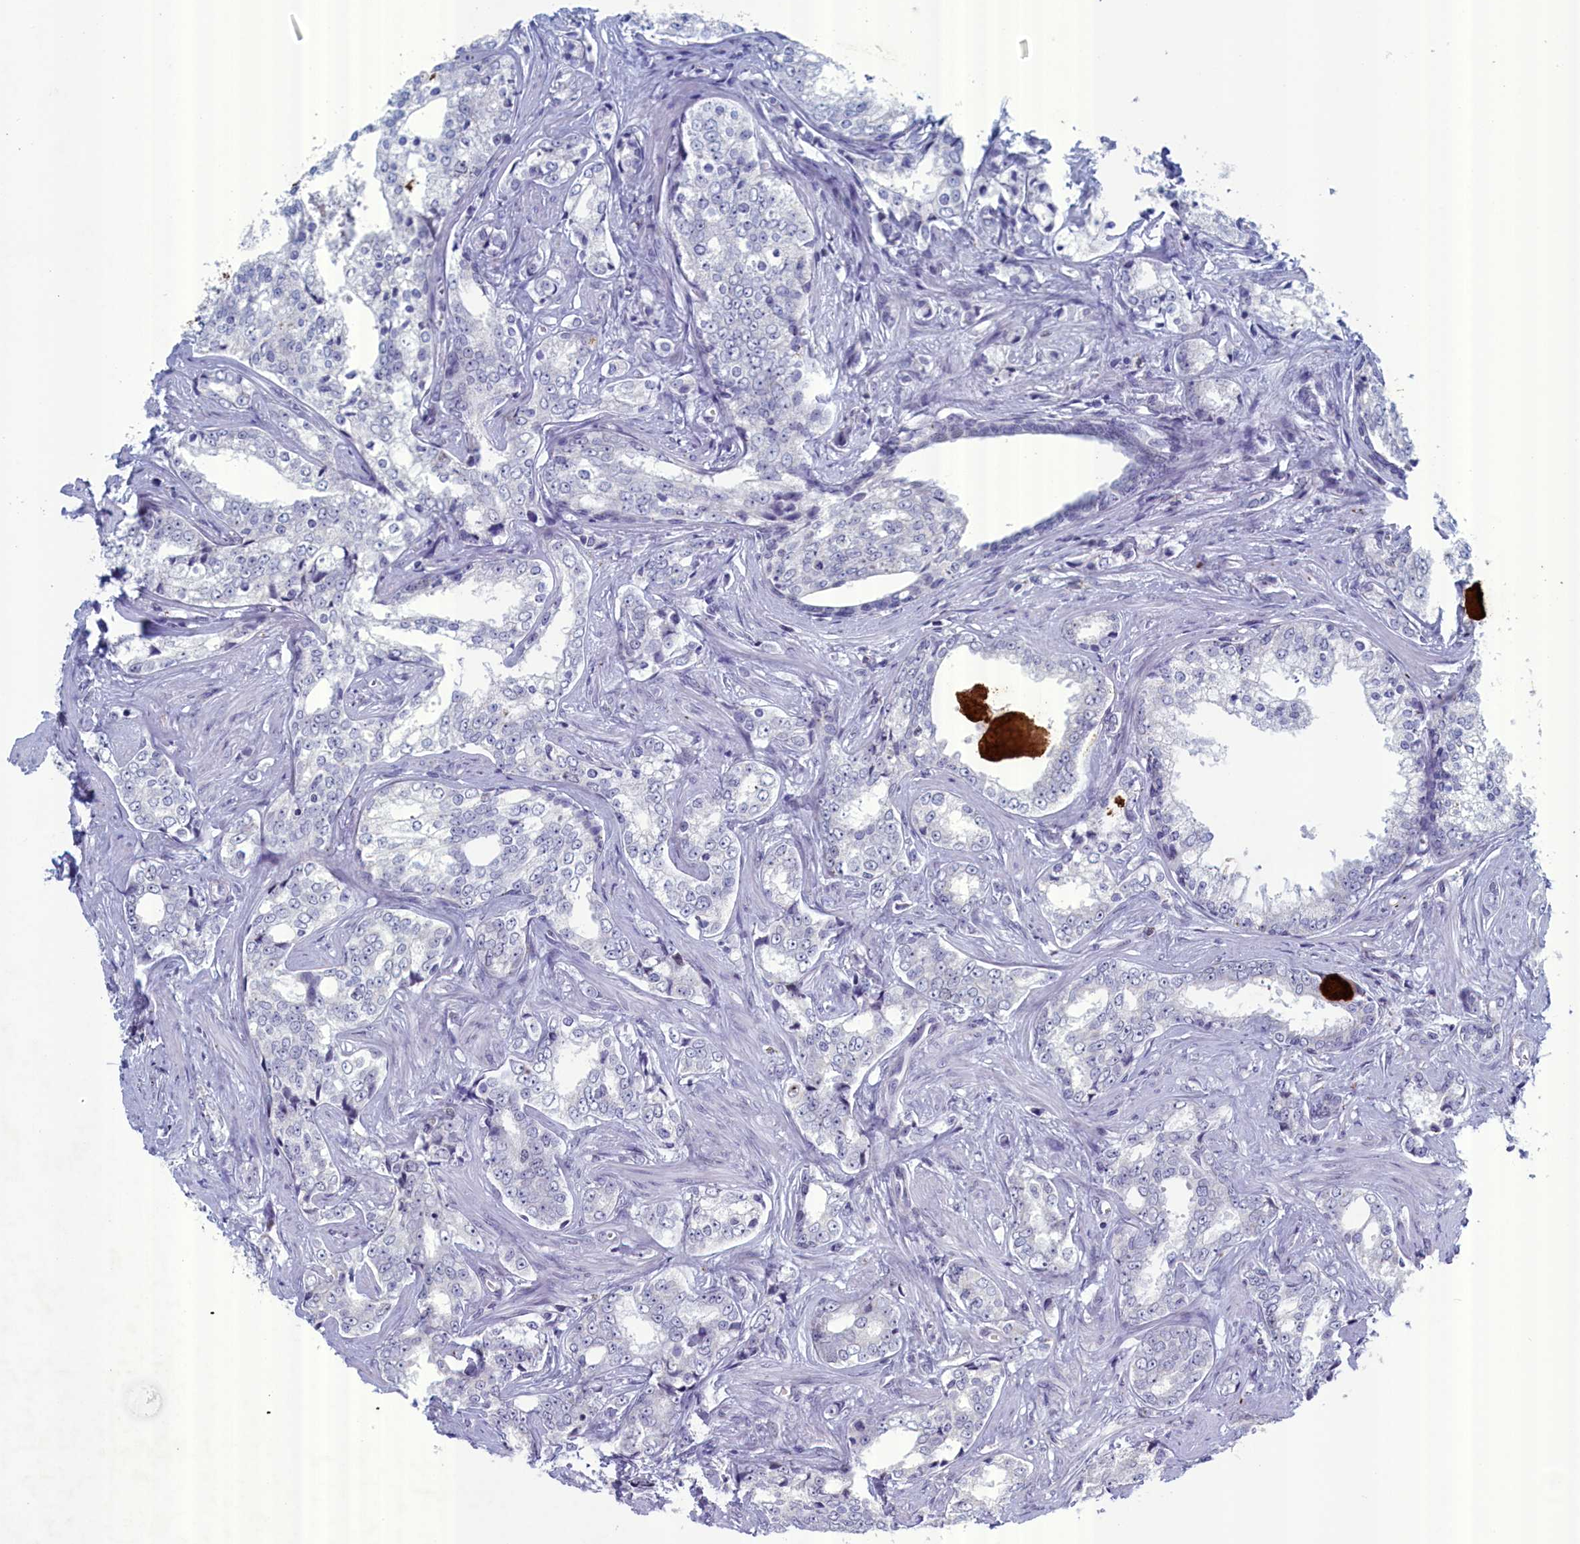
{"staining": {"intensity": "negative", "quantity": "none", "location": "none"}, "tissue": "prostate cancer", "cell_type": "Tumor cells", "image_type": "cancer", "snomed": [{"axis": "morphology", "description": "Adenocarcinoma, High grade"}, {"axis": "topography", "description": "Prostate"}], "caption": "Immunohistochemistry (IHC) micrograph of human prostate high-grade adenocarcinoma stained for a protein (brown), which shows no staining in tumor cells.", "gene": "WDR76", "patient": {"sex": "male", "age": 66}}